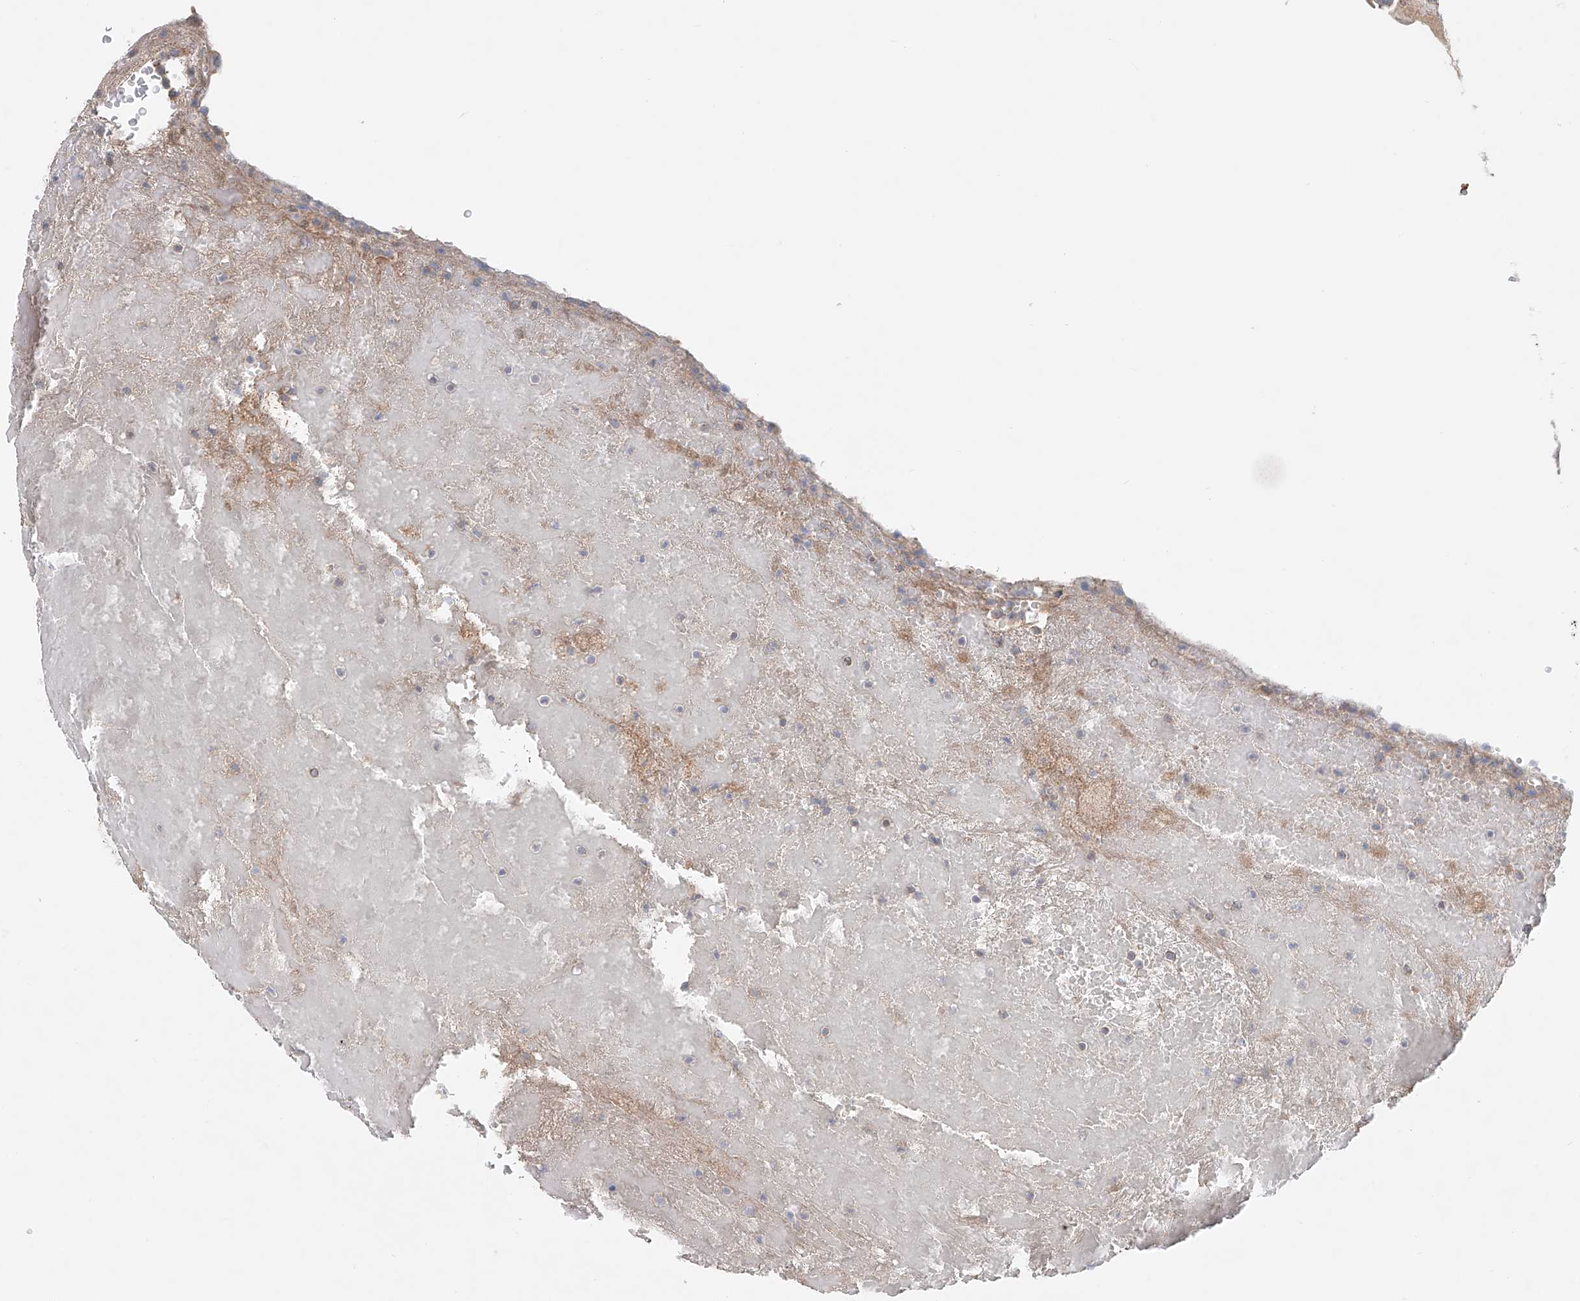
{"staining": {"intensity": "weak", "quantity": "<25%", "location": "cytoplasmic/membranous"}, "tissue": "thyroid cancer", "cell_type": "Tumor cells", "image_type": "cancer", "snomed": [{"axis": "morphology", "description": "Papillary adenocarcinoma, NOS"}, {"axis": "topography", "description": "Thyroid gland"}], "caption": "The histopathology image exhibits no staining of tumor cells in thyroid cancer. (DAB (3,3'-diaminobenzidine) IHC, high magnification).", "gene": "FRYL", "patient": {"sex": "male", "age": 77}}